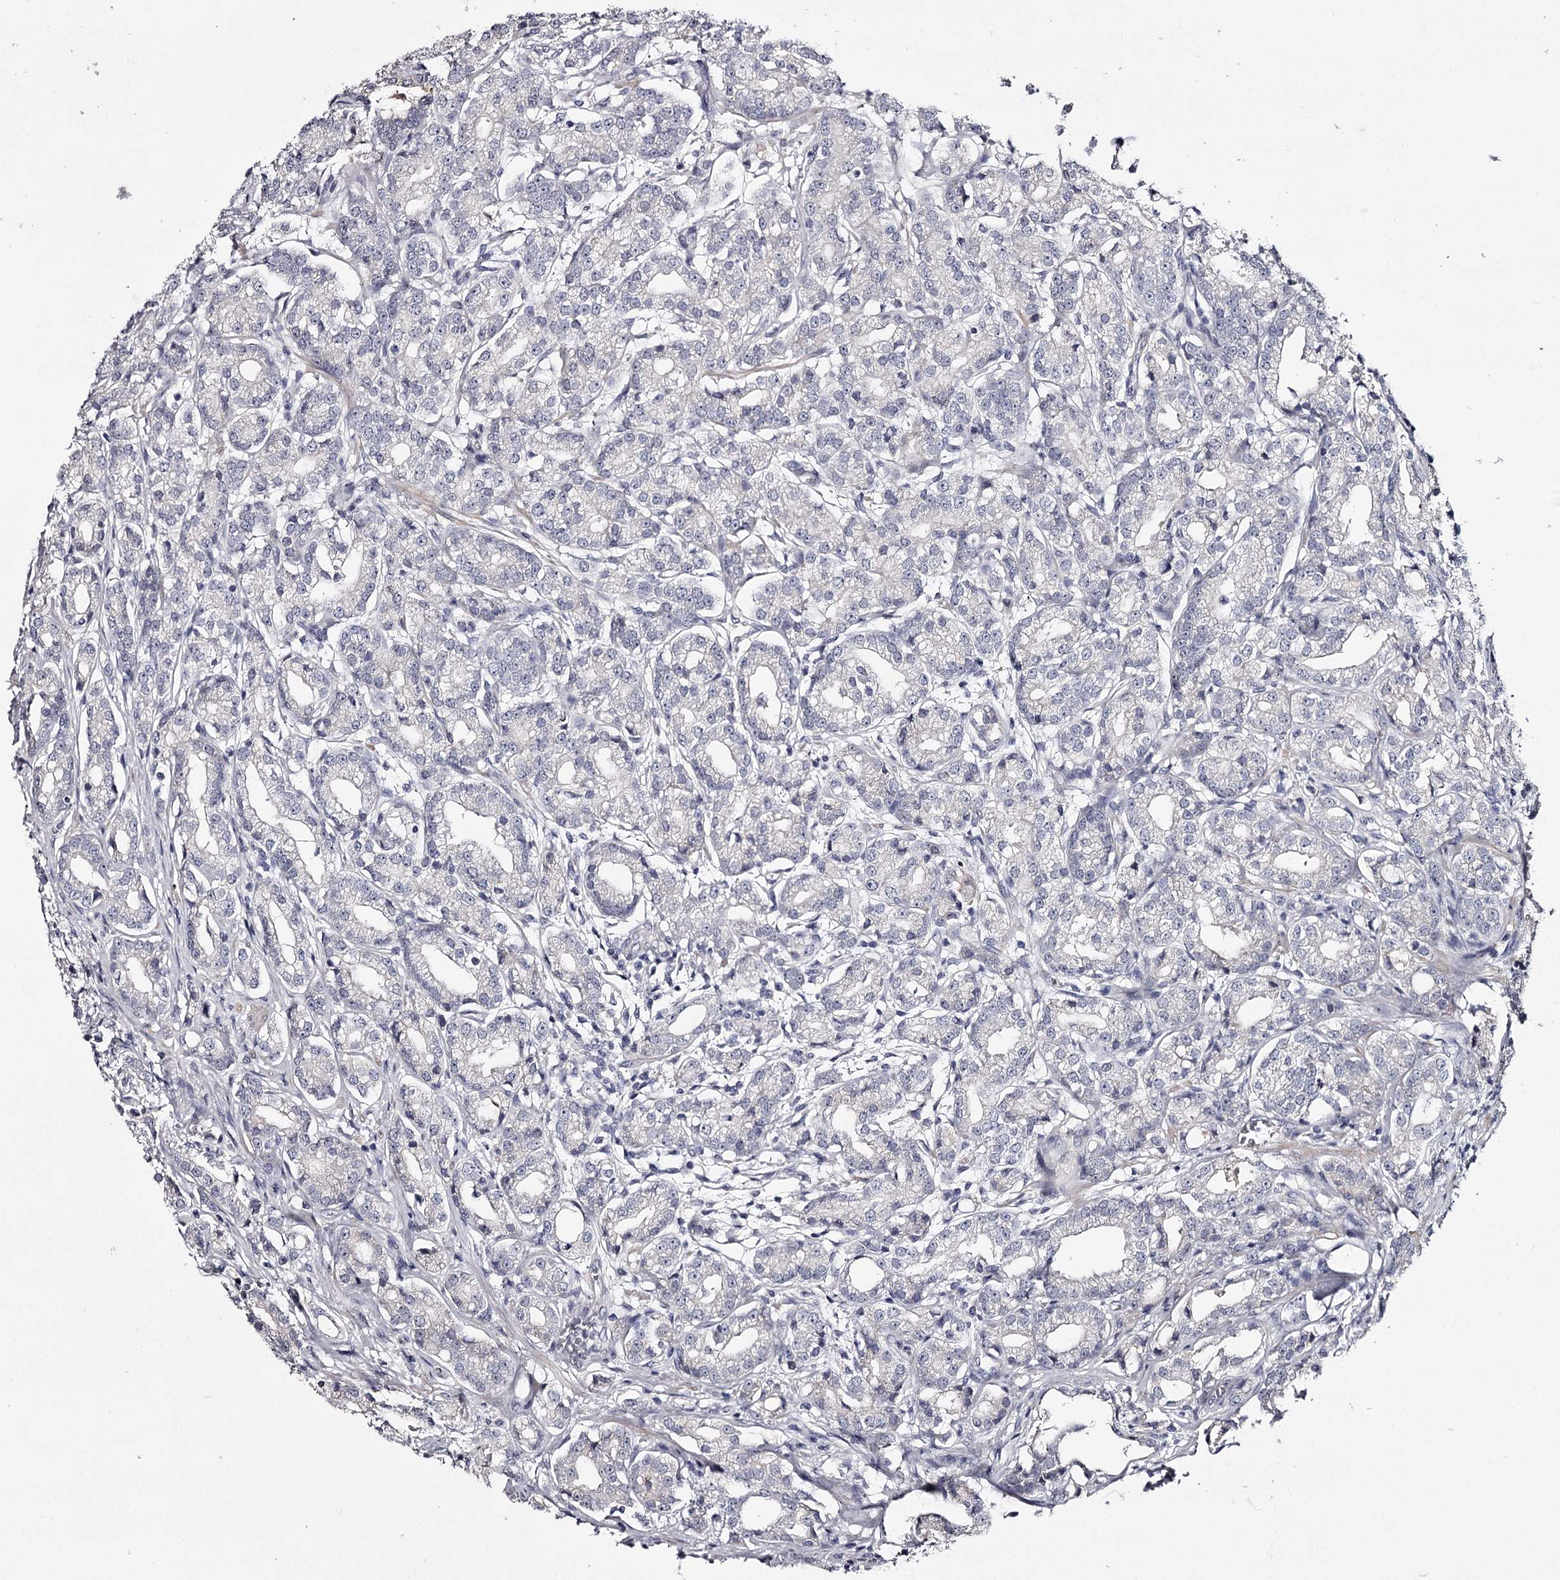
{"staining": {"intensity": "negative", "quantity": "none", "location": "none"}, "tissue": "prostate cancer", "cell_type": "Tumor cells", "image_type": "cancer", "snomed": [{"axis": "morphology", "description": "Adenocarcinoma, High grade"}, {"axis": "topography", "description": "Prostate"}], "caption": "An IHC image of high-grade adenocarcinoma (prostate) is shown. There is no staining in tumor cells of high-grade adenocarcinoma (prostate).", "gene": "FDXACB1", "patient": {"sex": "male", "age": 69}}